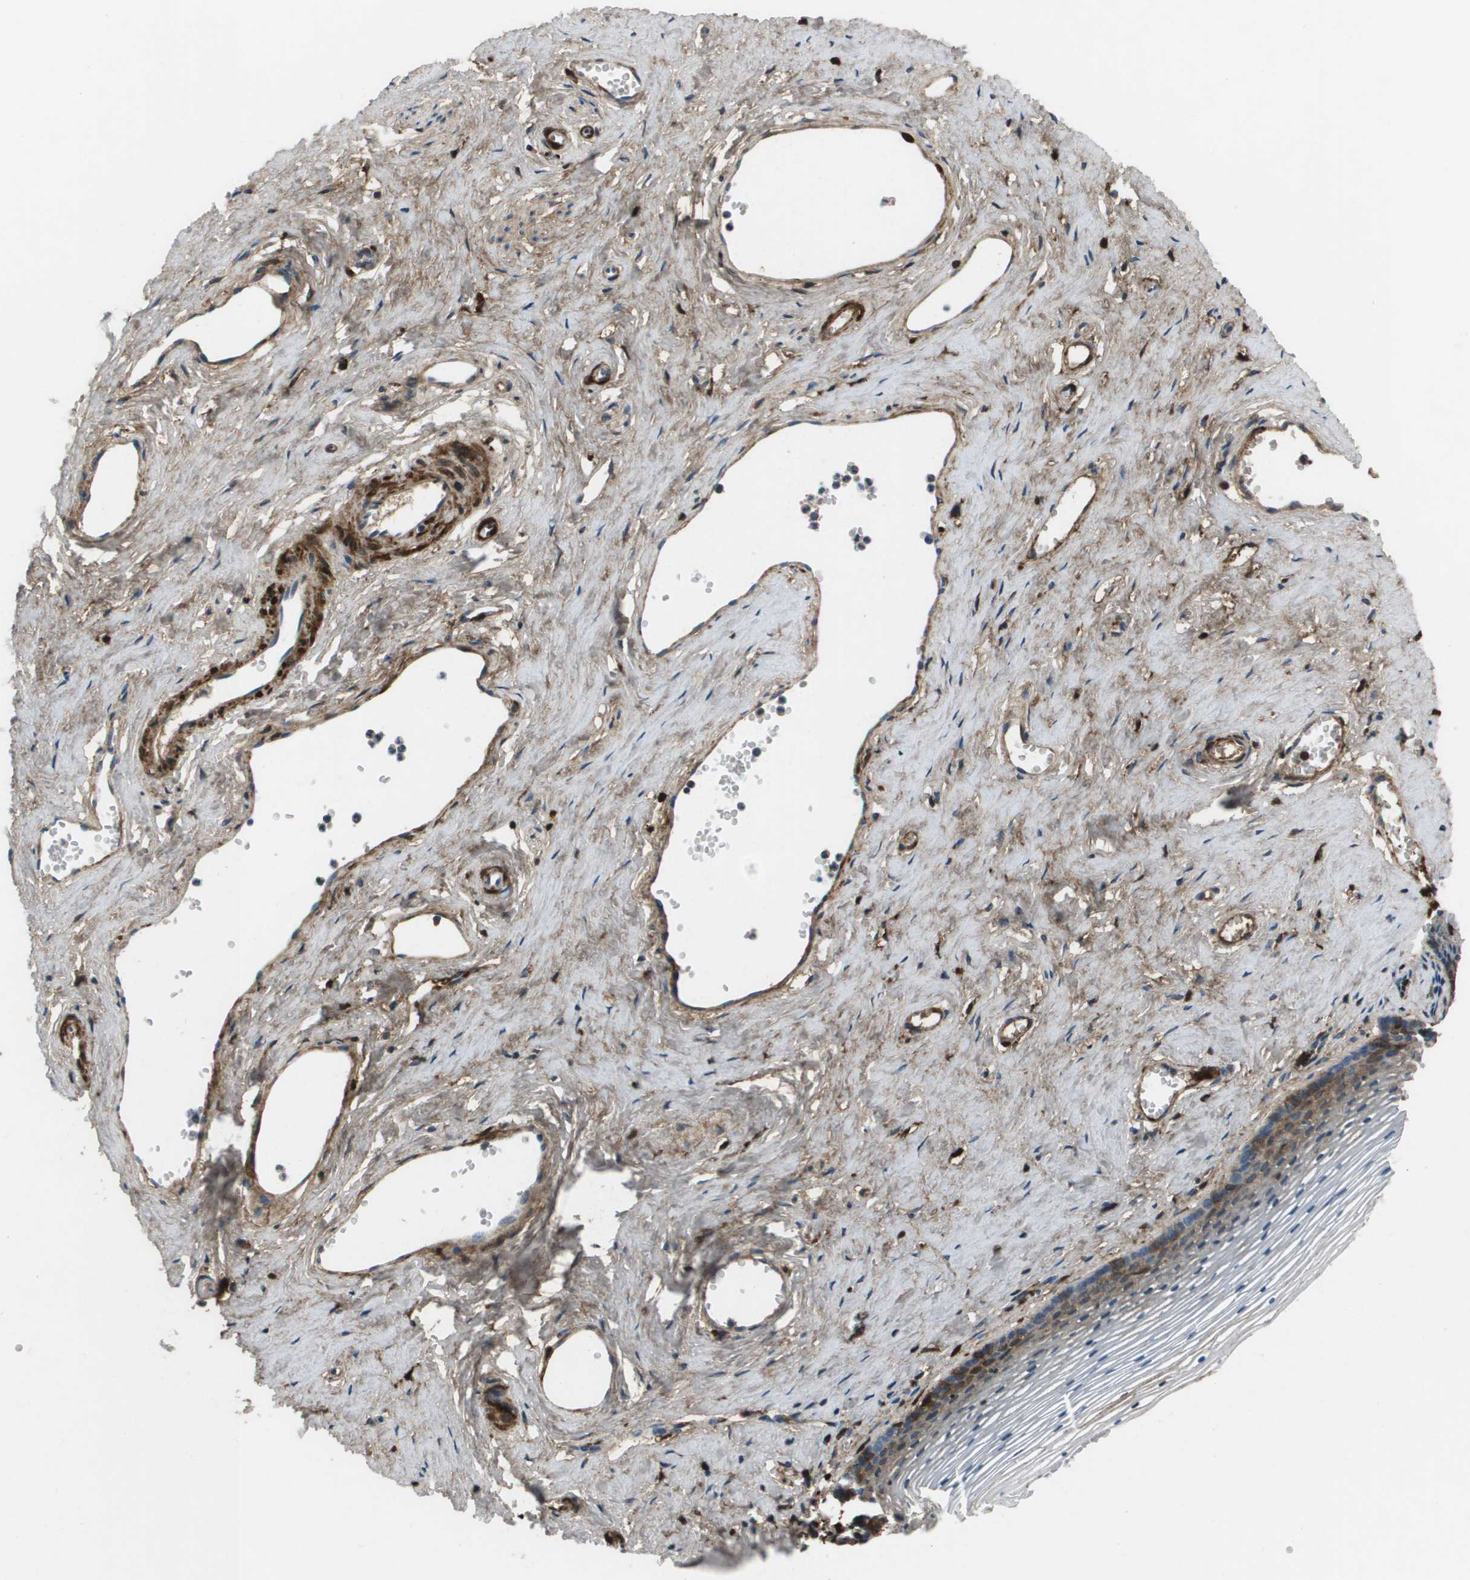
{"staining": {"intensity": "weak", "quantity": "<25%", "location": "cytoplasmic/membranous"}, "tissue": "vagina", "cell_type": "Squamous epithelial cells", "image_type": "normal", "snomed": [{"axis": "morphology", "description": "Normal tissue, NOS"}, {"axis": "topography", "description": "Vagina"}], "caption": "There is no significant expression in squamous epithelial cells of vagina. (IHC, brightfield microscopy, high magnification).", "gene": "PCOLCE", "patient": {"sex": "female", "age": 32}}